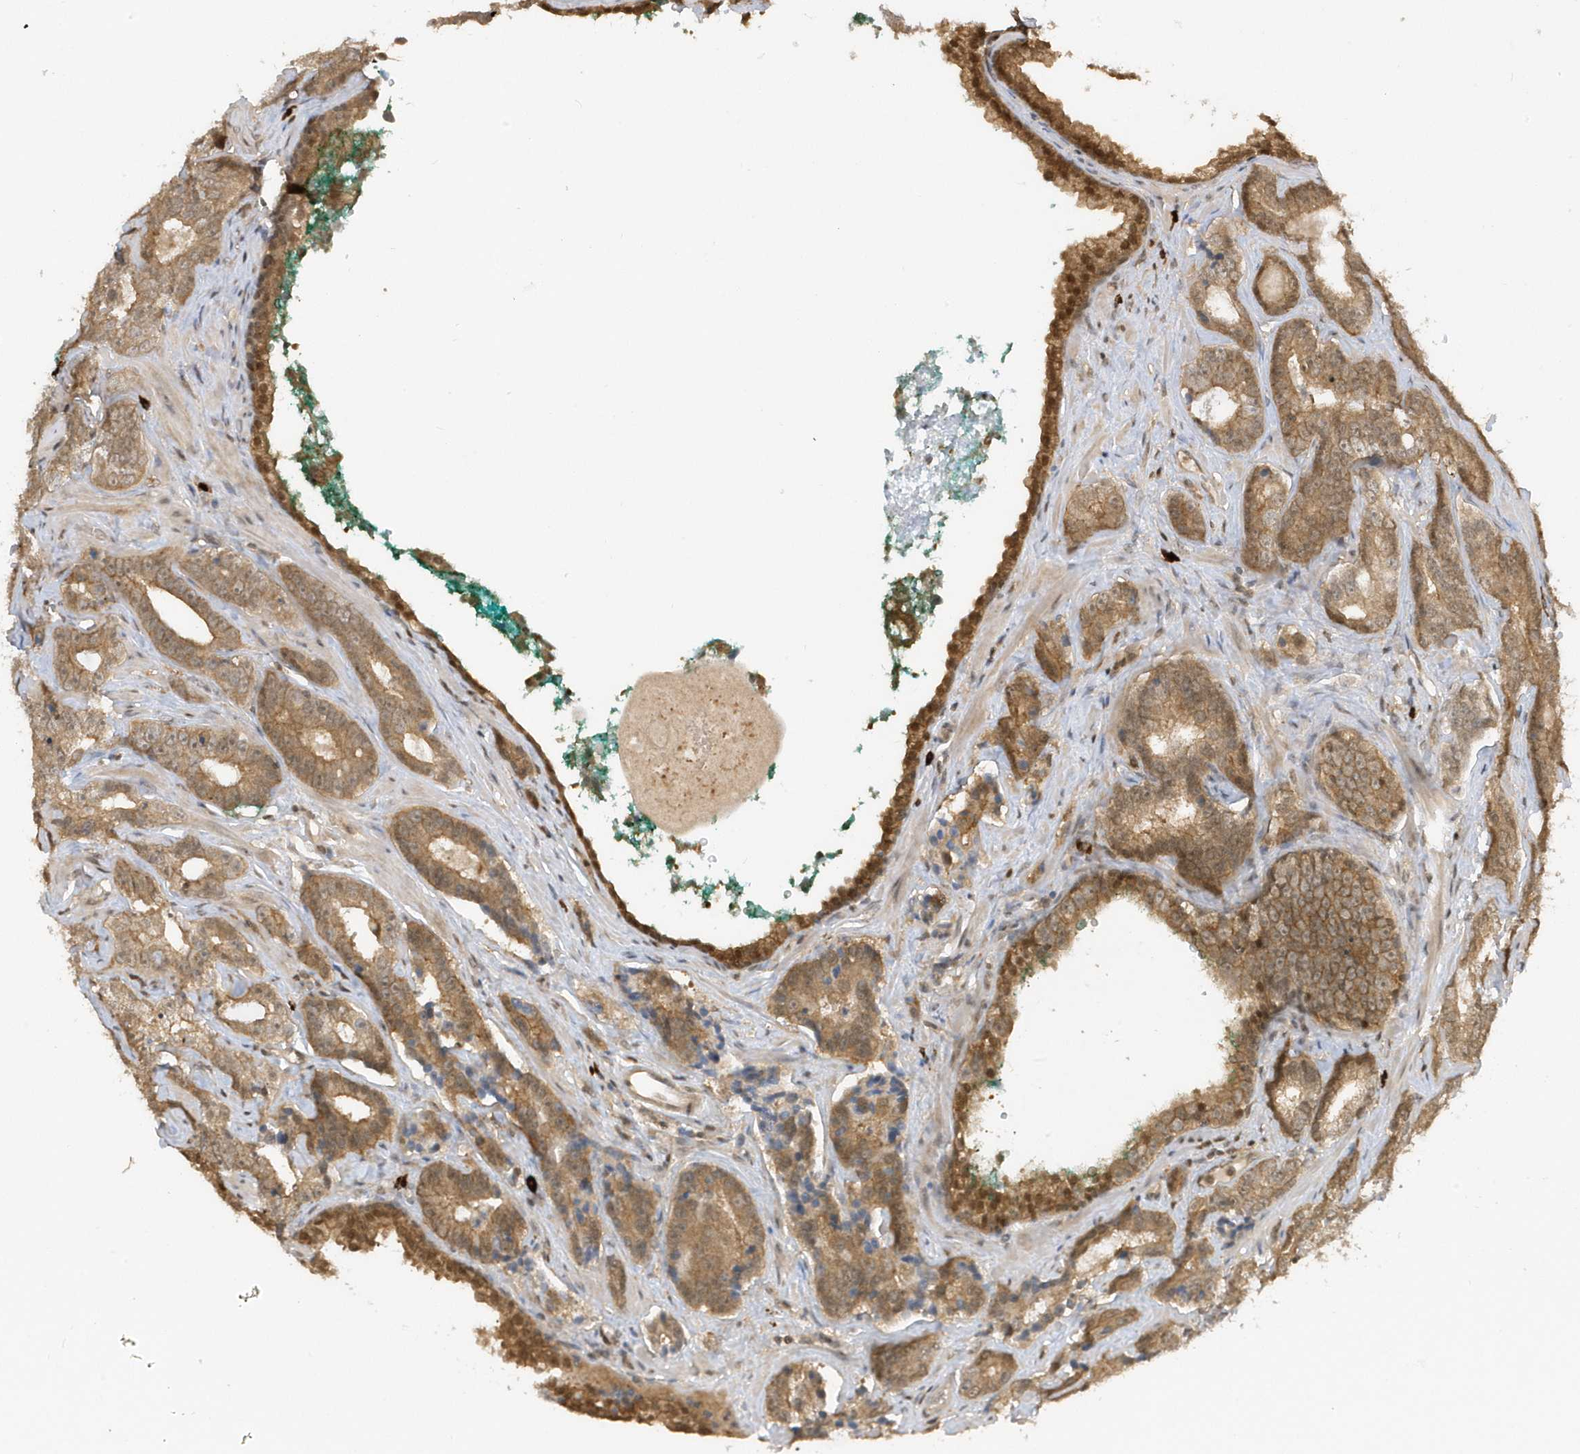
{"staining": {"intensity": "moderate", "quantity": ">75%", "location": "cytoplasmic/membranous,nuclear"}, "tissue": "prostate cancer", "cell_type": "Tumor cells", "image_type": "cancer", "snomed": [{"axis": "morphology", "description": "Adenocarcinoma, High grade"}, {"axis": "topography", "description": "Prostate"}], "caption": "An IHC photomicrograph of tumor tissue is shown. Protein staining in brown shows moderate cytoplasmic/membranous and nuclear positivity in high-grade adenocarcinoma (prostate) within tumor cells.", "gene": "PPP1R7", "patient": {"sex": "male", "age": 62}}